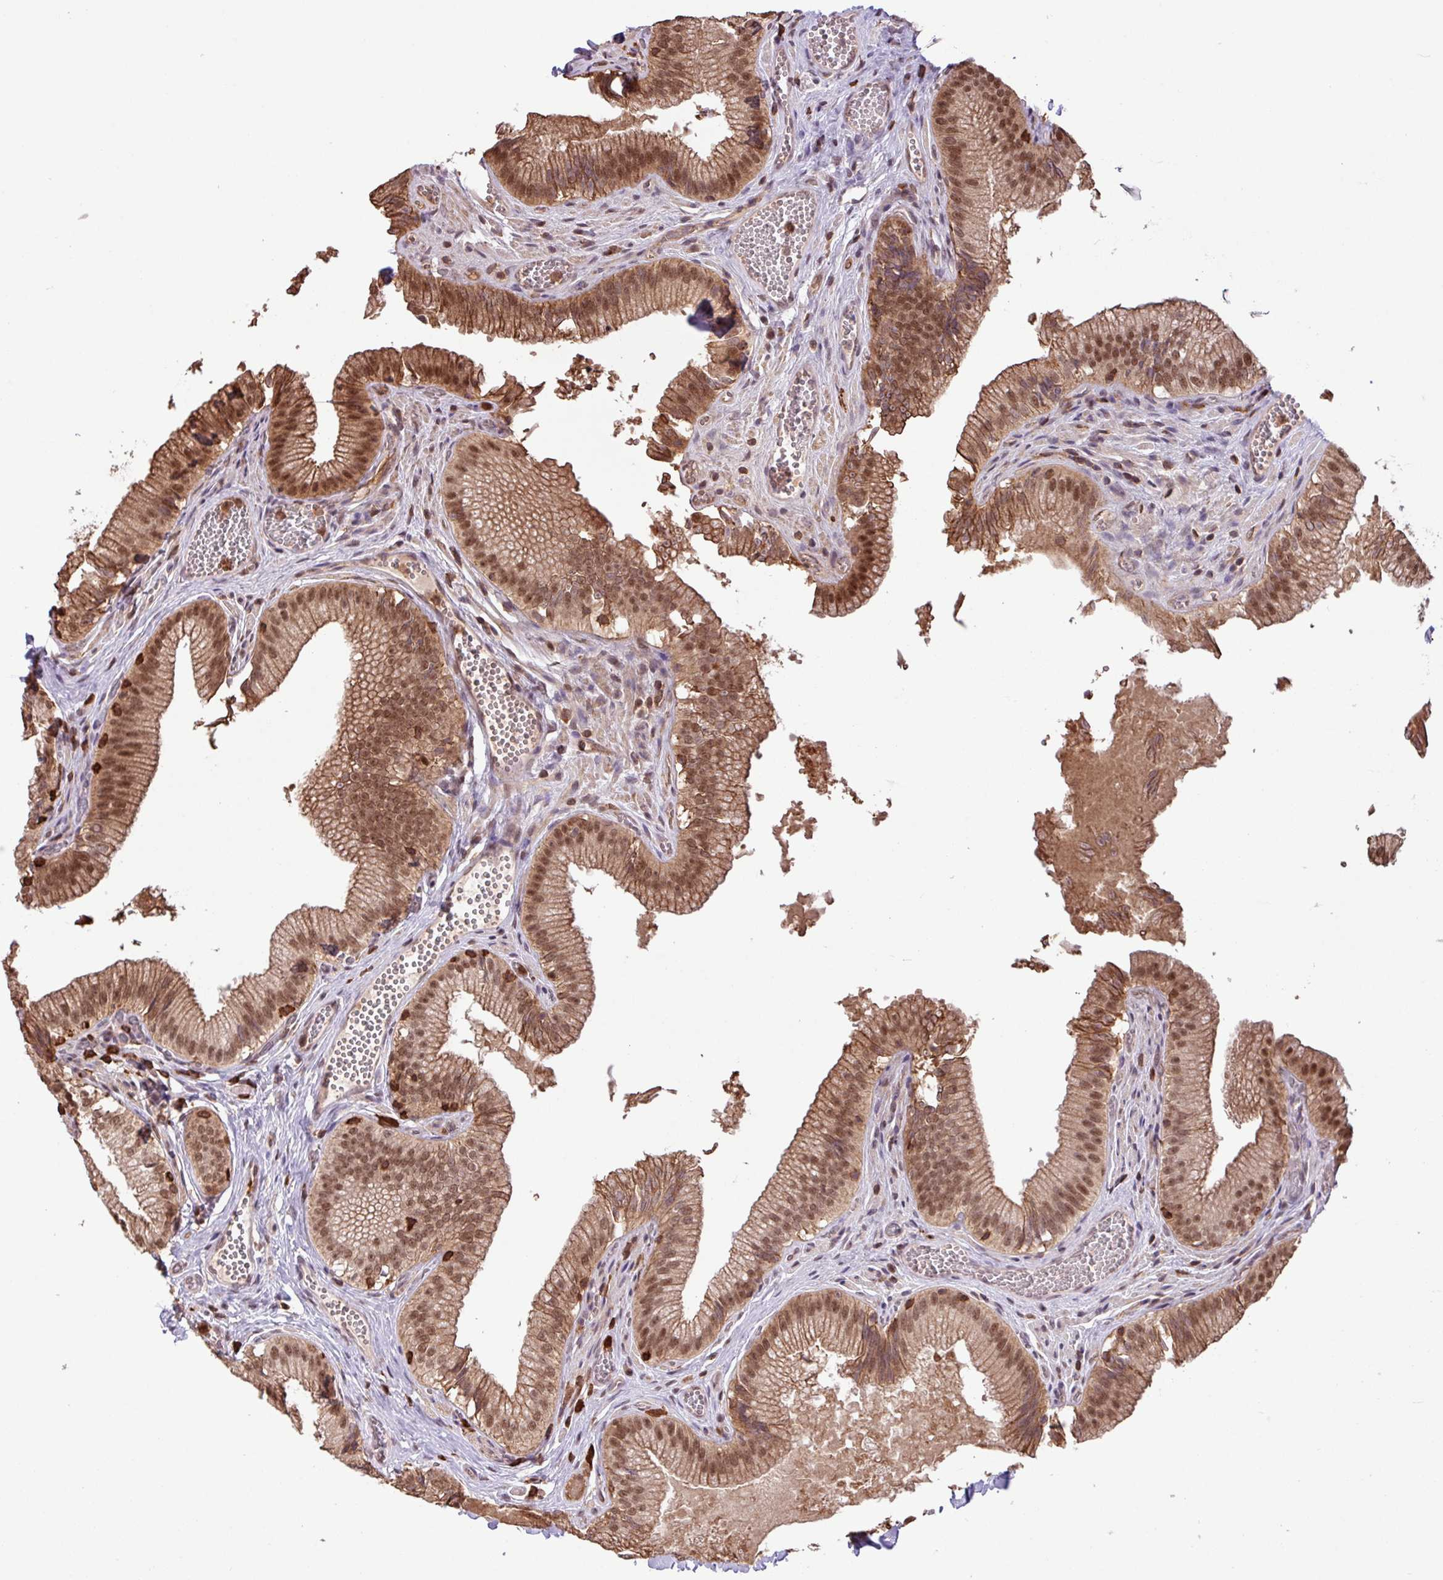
{"staining": {"intensity": "moderate", "quantity": ">75%", "location": "cytoplasmic/membranous,nuclear"}, "tissue": "gallbladder", "cell_type": "Glandular cells", "image_type": "normal", "snomed": [{"axis": "morphology", "description": "Normal tissue, NOS"}, {"axis": "topography", "description": "Gallbladder"}, {"axis": "topography", "description": "Peripheral nerve tissue"}], "caption": "Immunohistochemical staining of unremarkable human gallbladder displays >75% levels of moderate cytoplasmic/membranous,nuclear protein expression in approximately >75% of glandular cells.", "gene": "GON7", "patient": {"sex": "male", "age": 17}}